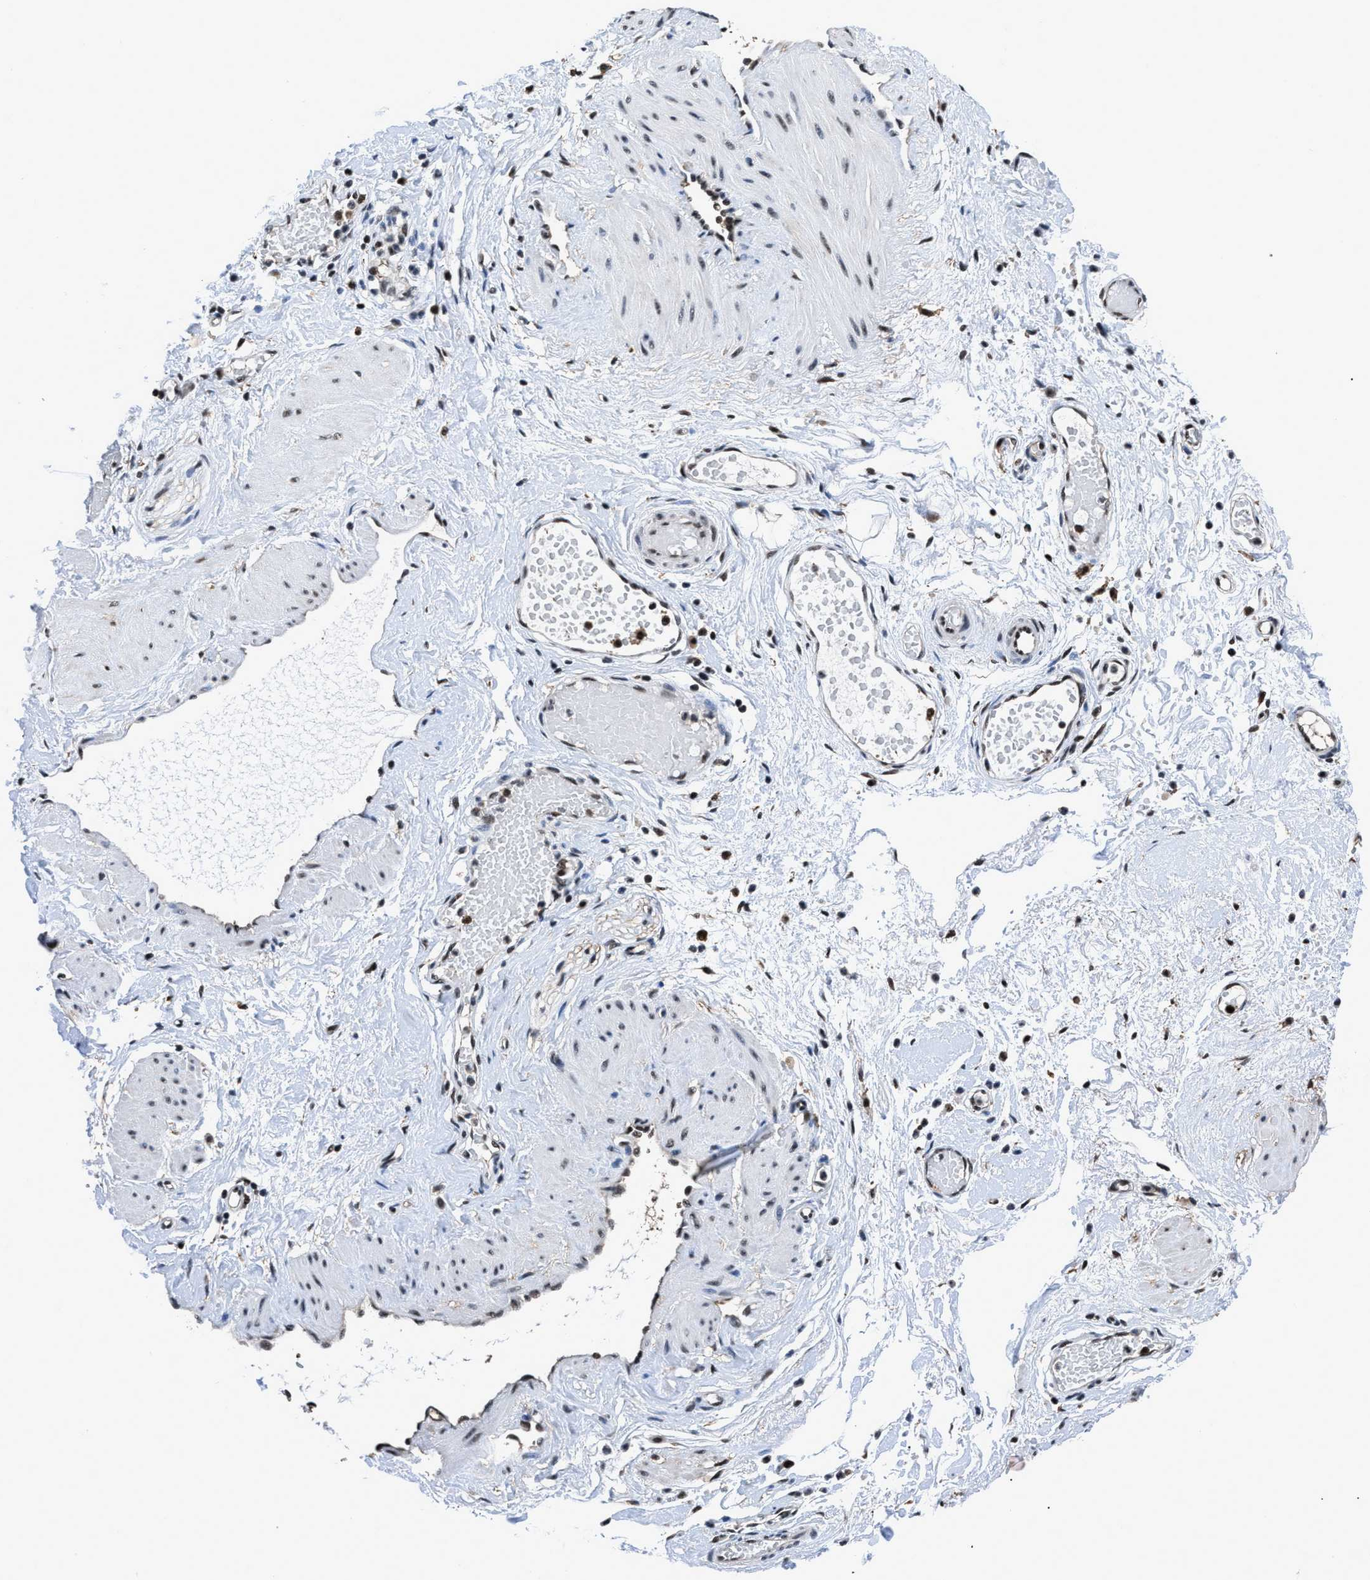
{"staining": {"intensity": "moderate", "quantity": ">75%", "location": "cytoplasmic/membranous,nuclear"}, "tissue": "adipose tissue", "cell_type": "Adipocytes", "image_type": "normal", "snomed": [{"axis": "morphology", "description": "Normal tissue, NOS"}, {"axis": "topography", "description": "Soft tissue"}, {"axis": "topography", "description": "Vascular tissue"}], "caption": "Immunohistochemical staining of benign human adipose tissue demonstrates medium levels of moderate cytoplasmic/membranous,nuclear staining in approximately >75% of adipocytes. The staining is performed using DAB brown chromogen to label protein expression. The nuclei are counter-stained blue using hematoxylin.", "gene": "HNRNPF", "patient": {"sex": "female", "age": 35}}